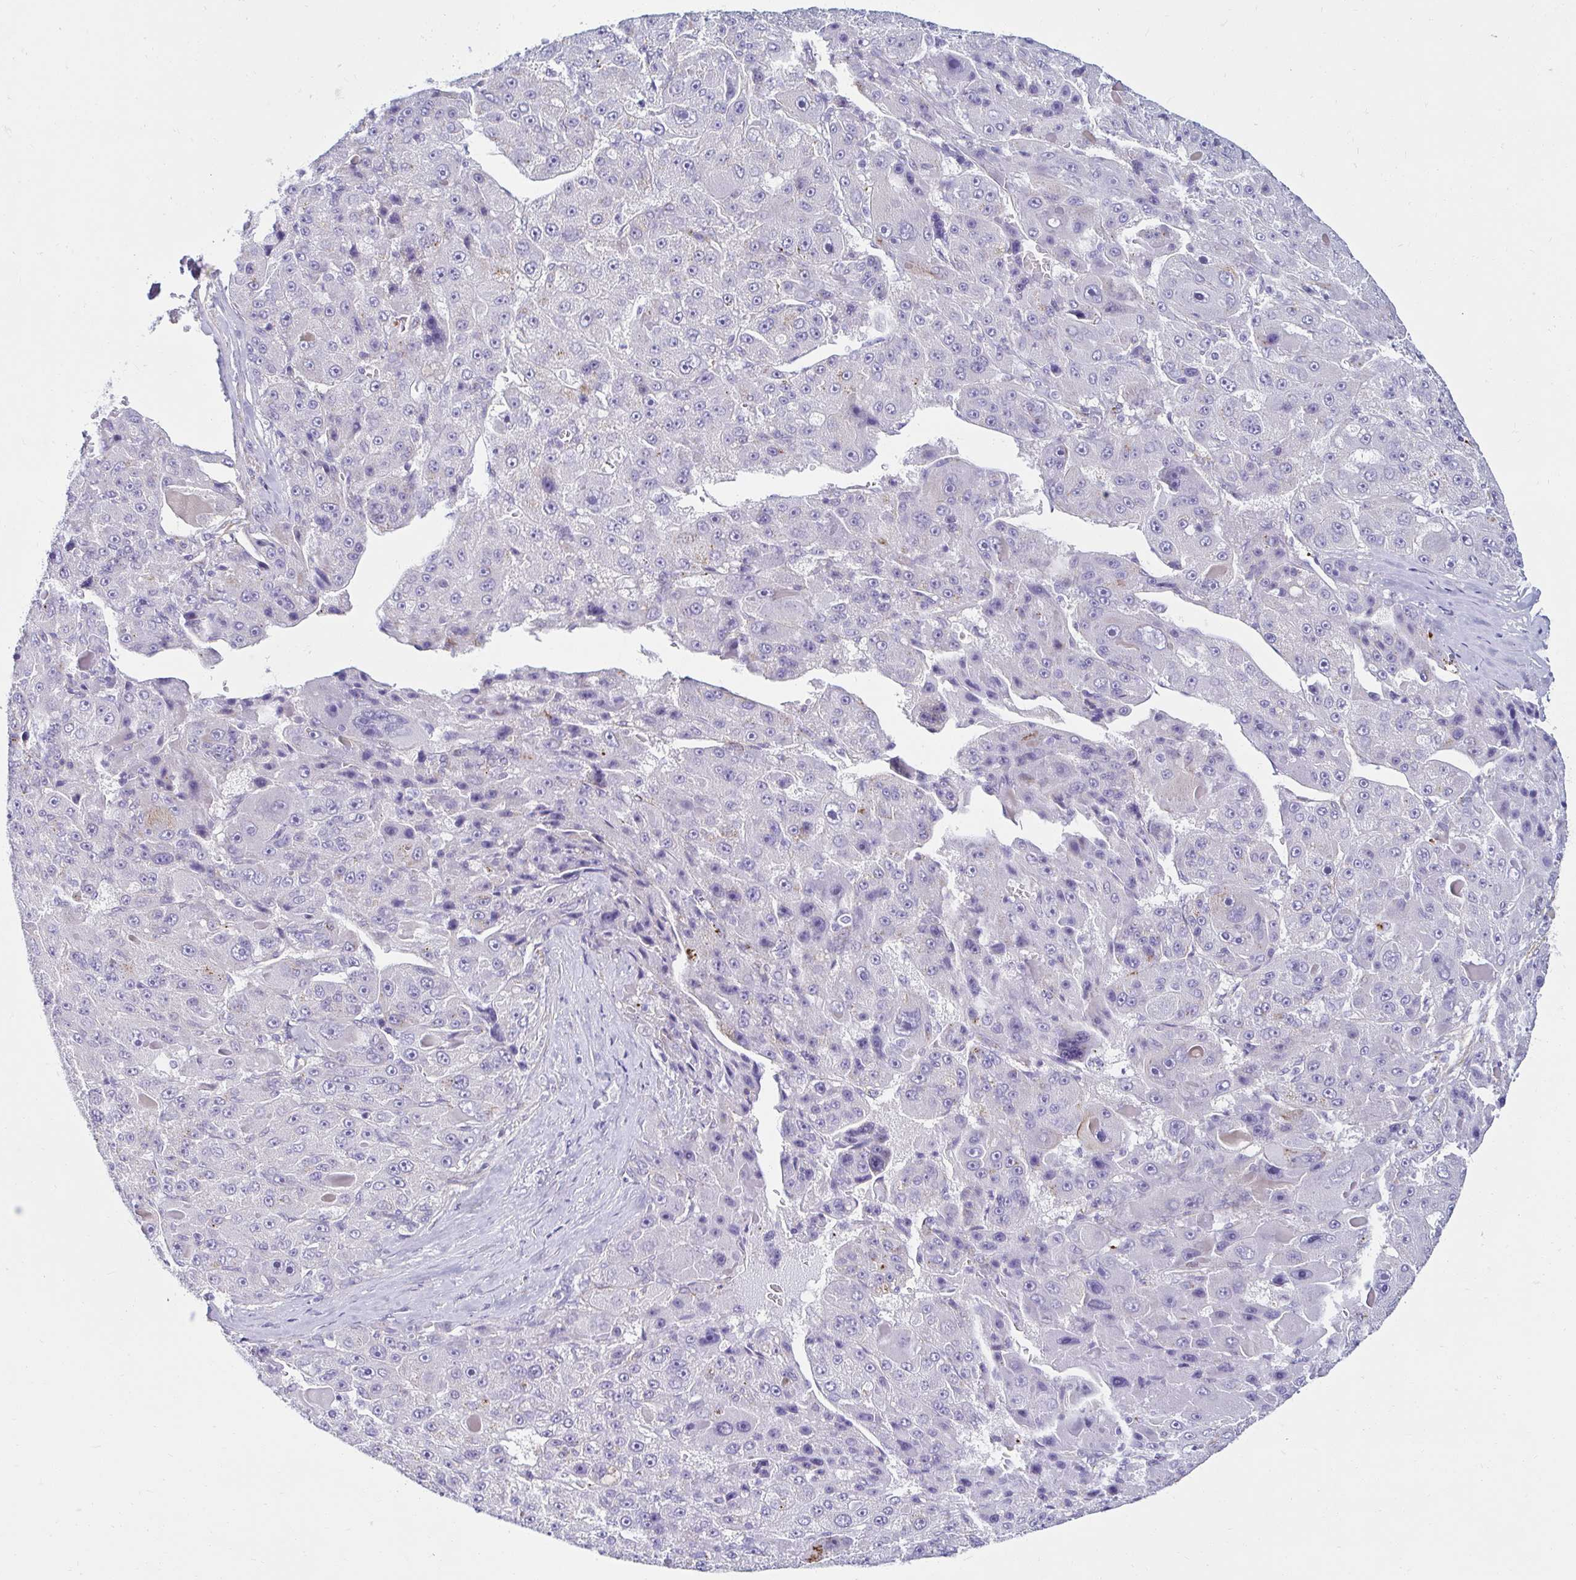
{"staining": {"intensity": "negative", "quantity": "none", "location": "none"}, "tissue": "renal cancer", "cell_type": "Tumor cells", "image_type": "cancer", "snomed": [{"axis": "morphology", "description": "Adenocarcinoma, NOS"}, {"axis": "topography", "description": "Kidney"}], "caption": "Micrograph shows no protein staining in tumor cells of renal adenocarcinoma tissue.", "gene": "ANKRD62", "patient": {"sex": "male", "age": 77}}